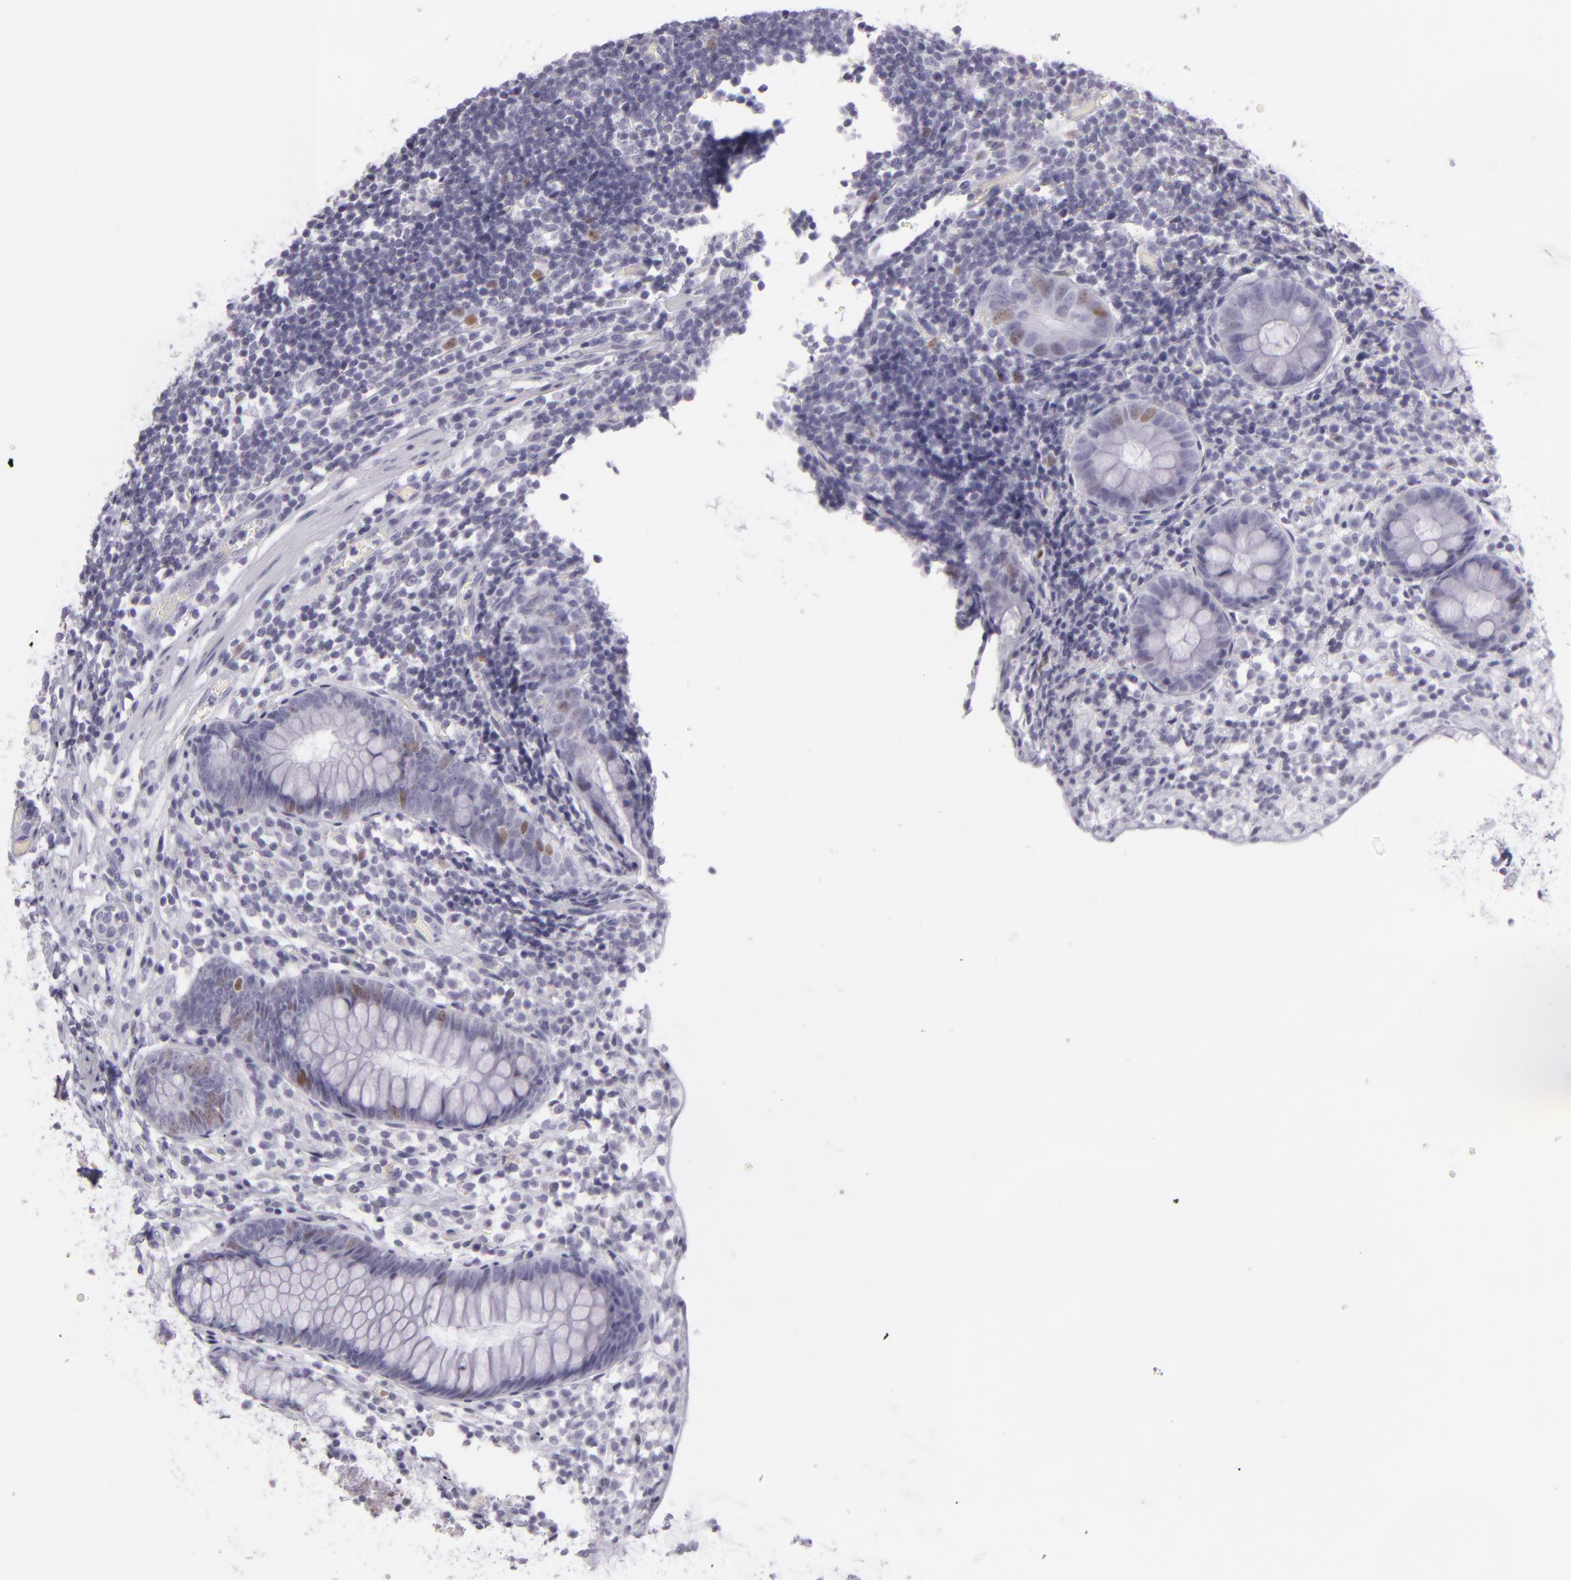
{"staining": {"intensity": "moderate", "quantity": "<25%", "location": "nuclear"}, "tissue": "appendix", "cell_type": "Glandular cells", "image_type": "normal", "snomed": [{"axis": "morphology", "description": "Normal tissue, NOS"}, {"axis": "topography", "description": "Appendix"}], "caption": "Immunohistochemistry (IHC) of unremarkable appendix shows low levels of moderate nuclear staining in about <25% of glandular cells. (Stains: DAB (3,3'-diaminobenzidine) in brown, nuclei in blue, Microscopy: brightfield microscopy at high magnification).", "gene": "MCM3", "patient": {"sex": "male", "age": 38}}